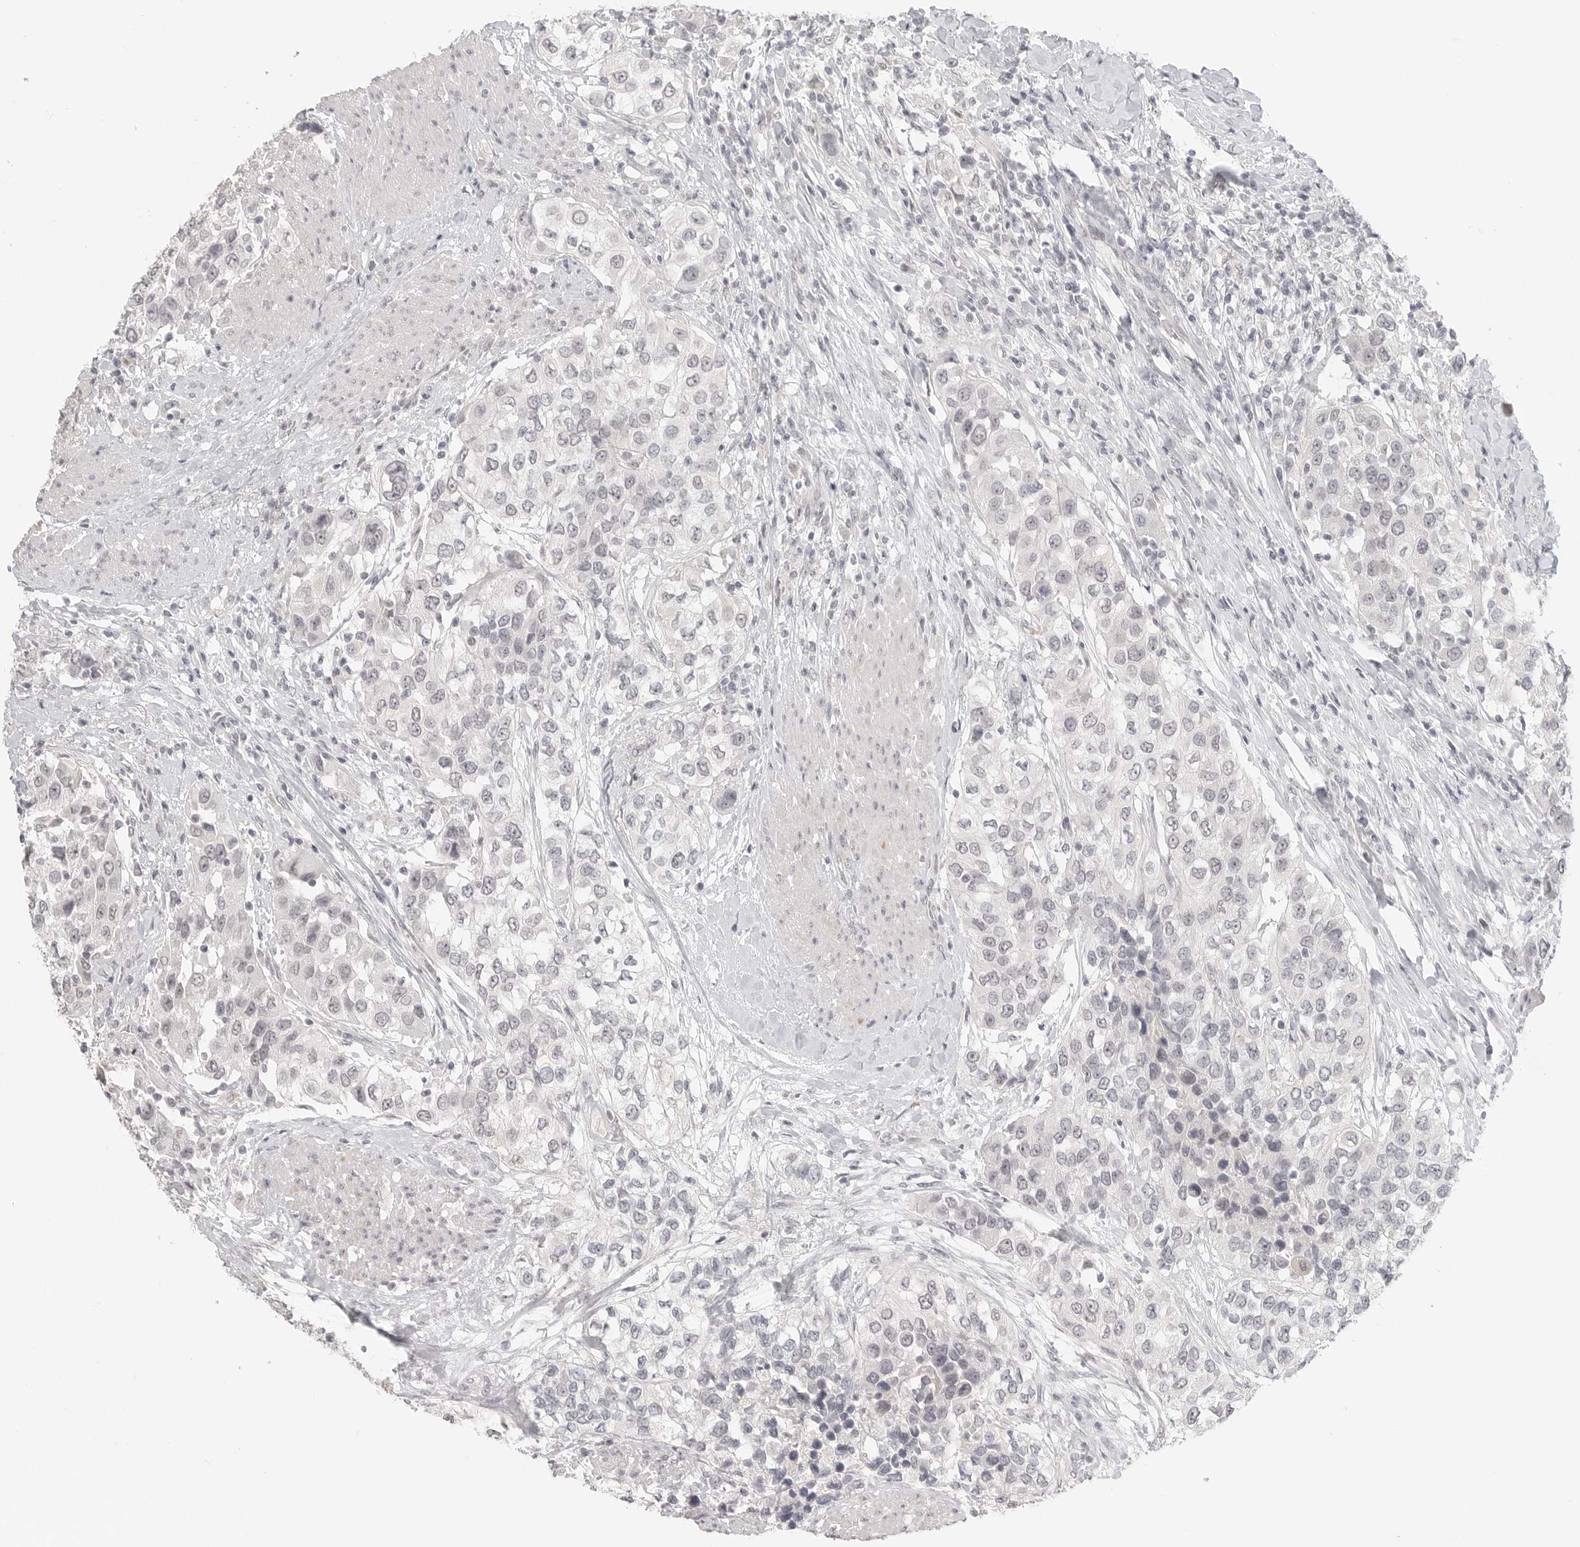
{"staining": {"intensity": "negative", "quantity": "none", "location": "none"}, "tissue": "urothelial cancer", "cell_type": "Tumor cells", "image_type": "cancer", "snomed": [{"axis": "morphology", "description": "Urothelial carcinoma, High grade"}, {"axis": "topography", "description": "Urinary bladder"}], "caption": "An immunohistochemistry micrograph of urothelial carcinoma (high-grade) is shown. There is no staining in tumor cells of urothelial carcinoma (high-grade).", "gene": "KLK11", "patient": {"sex": "female", "age": 80}}